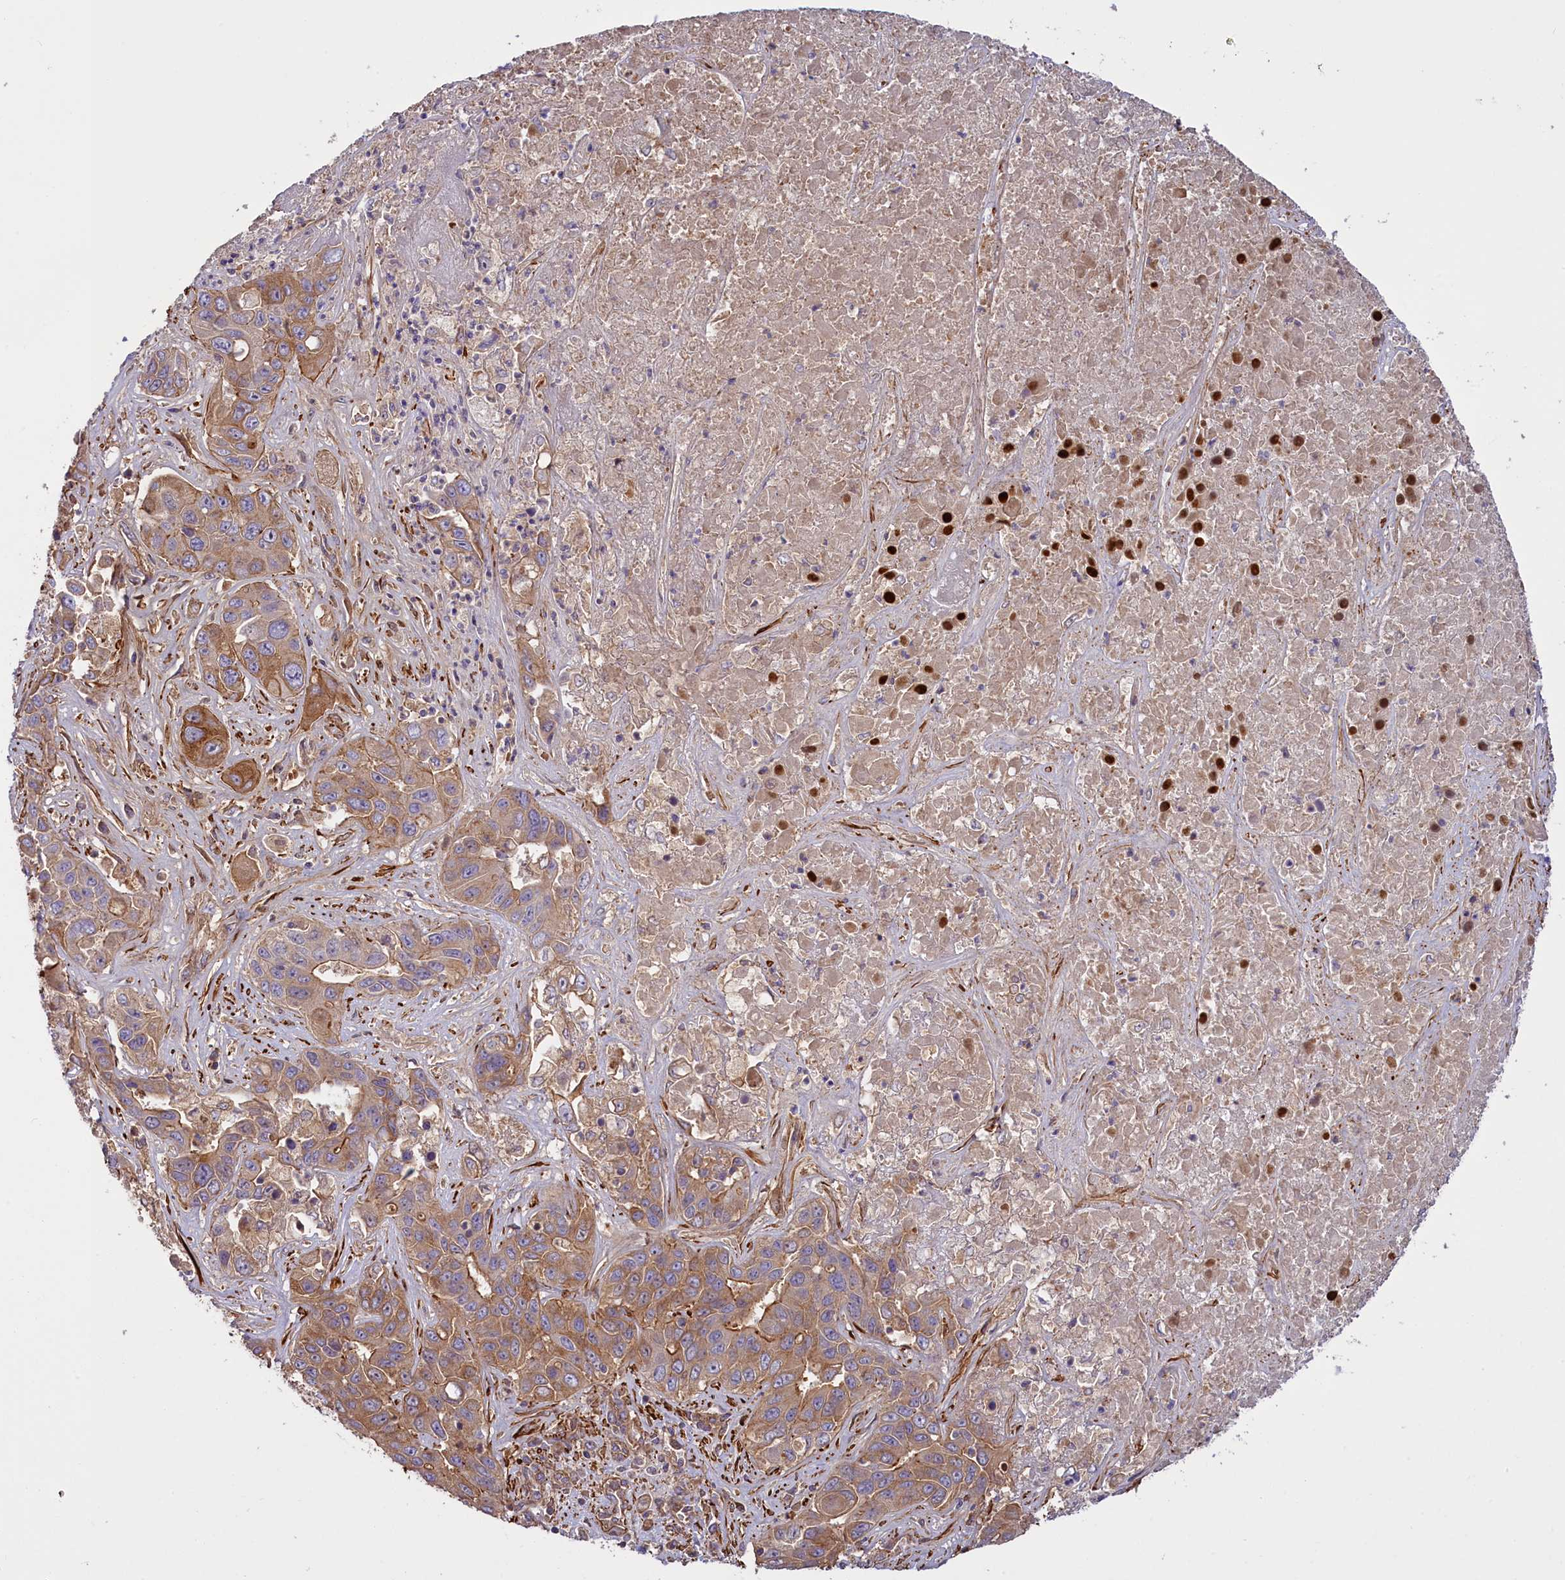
{"staining": {"intensity": "moderate", "quantity": "25%-75%", "location": "cytoplasmic/membranous"}, "tissue": "liver cancer", "cell_type": "Tumor cells", "image_type": "cancer", "snomed": [{"axis": "morphology", "description": "Cholangiocarcinoma"}, {"axis": "topography", "description": "Liver"}], "caption": "Protein analysis of liver cholangiocarcinoma tissue shows moderate cytoplasmic/membranous staining in about 25%-75% of tumor cells.", "gene": "FUZ", "patient": {"sex": "female", "age": 52}}